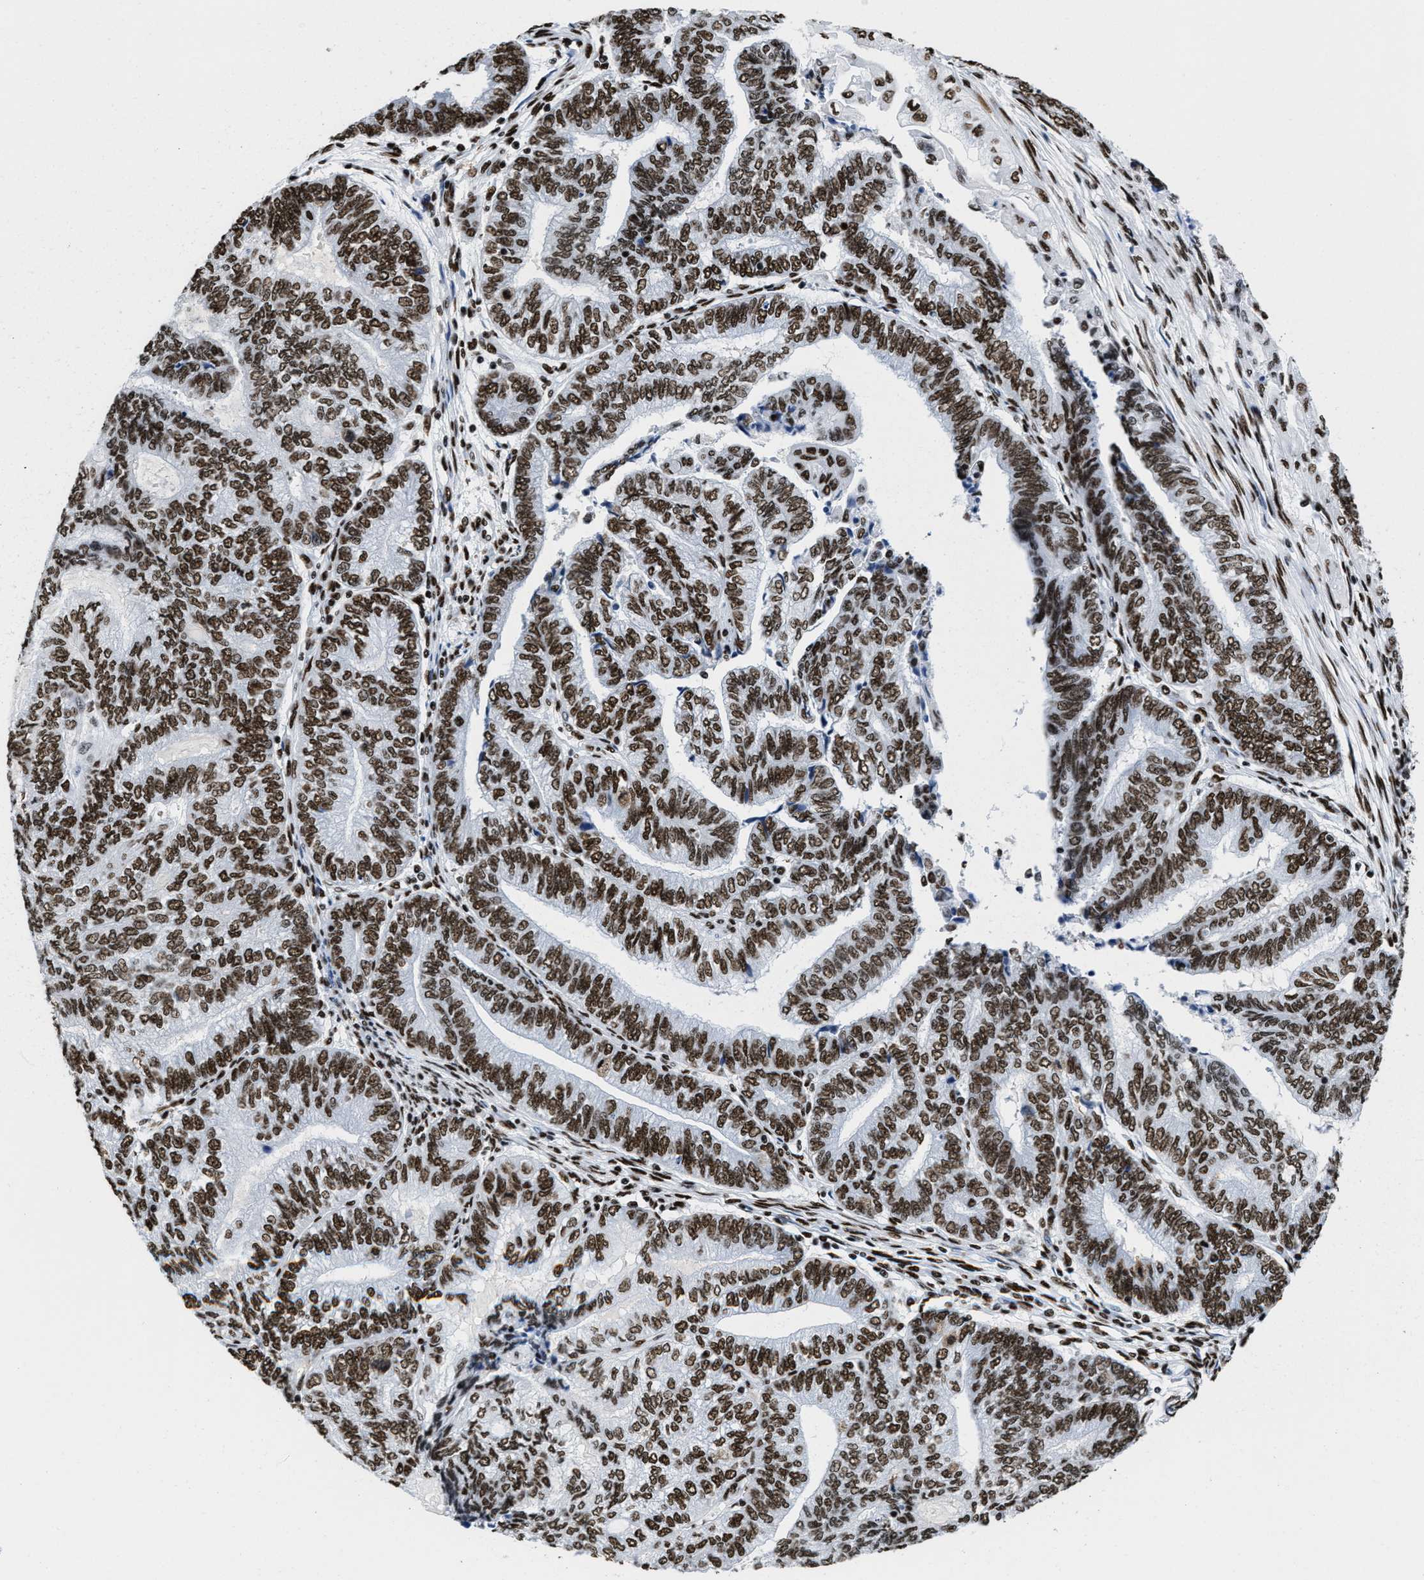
{"staining": {"intensity": "strong", "quantity": ">75%", "location": "nuclear"}, "tissue": "endometrial cancer", "cell_type": "Tumor cells", "image_type": "cancer", "snomed": [{"axis": "morphology", "description": "Adenocarcinoma, NOS"}, {"axis": "topography", "description": "Uterus"}, {"axis": "topography", "description": "Endometrium"}], "caption": "IHC of endometrial cancer (adenocarcinoma) displays high levels of strong nuclear staining in approximately >75% of tumor cells.", "gene": "SMARCC2", "patient": {"sex": "female", "age": 70}}